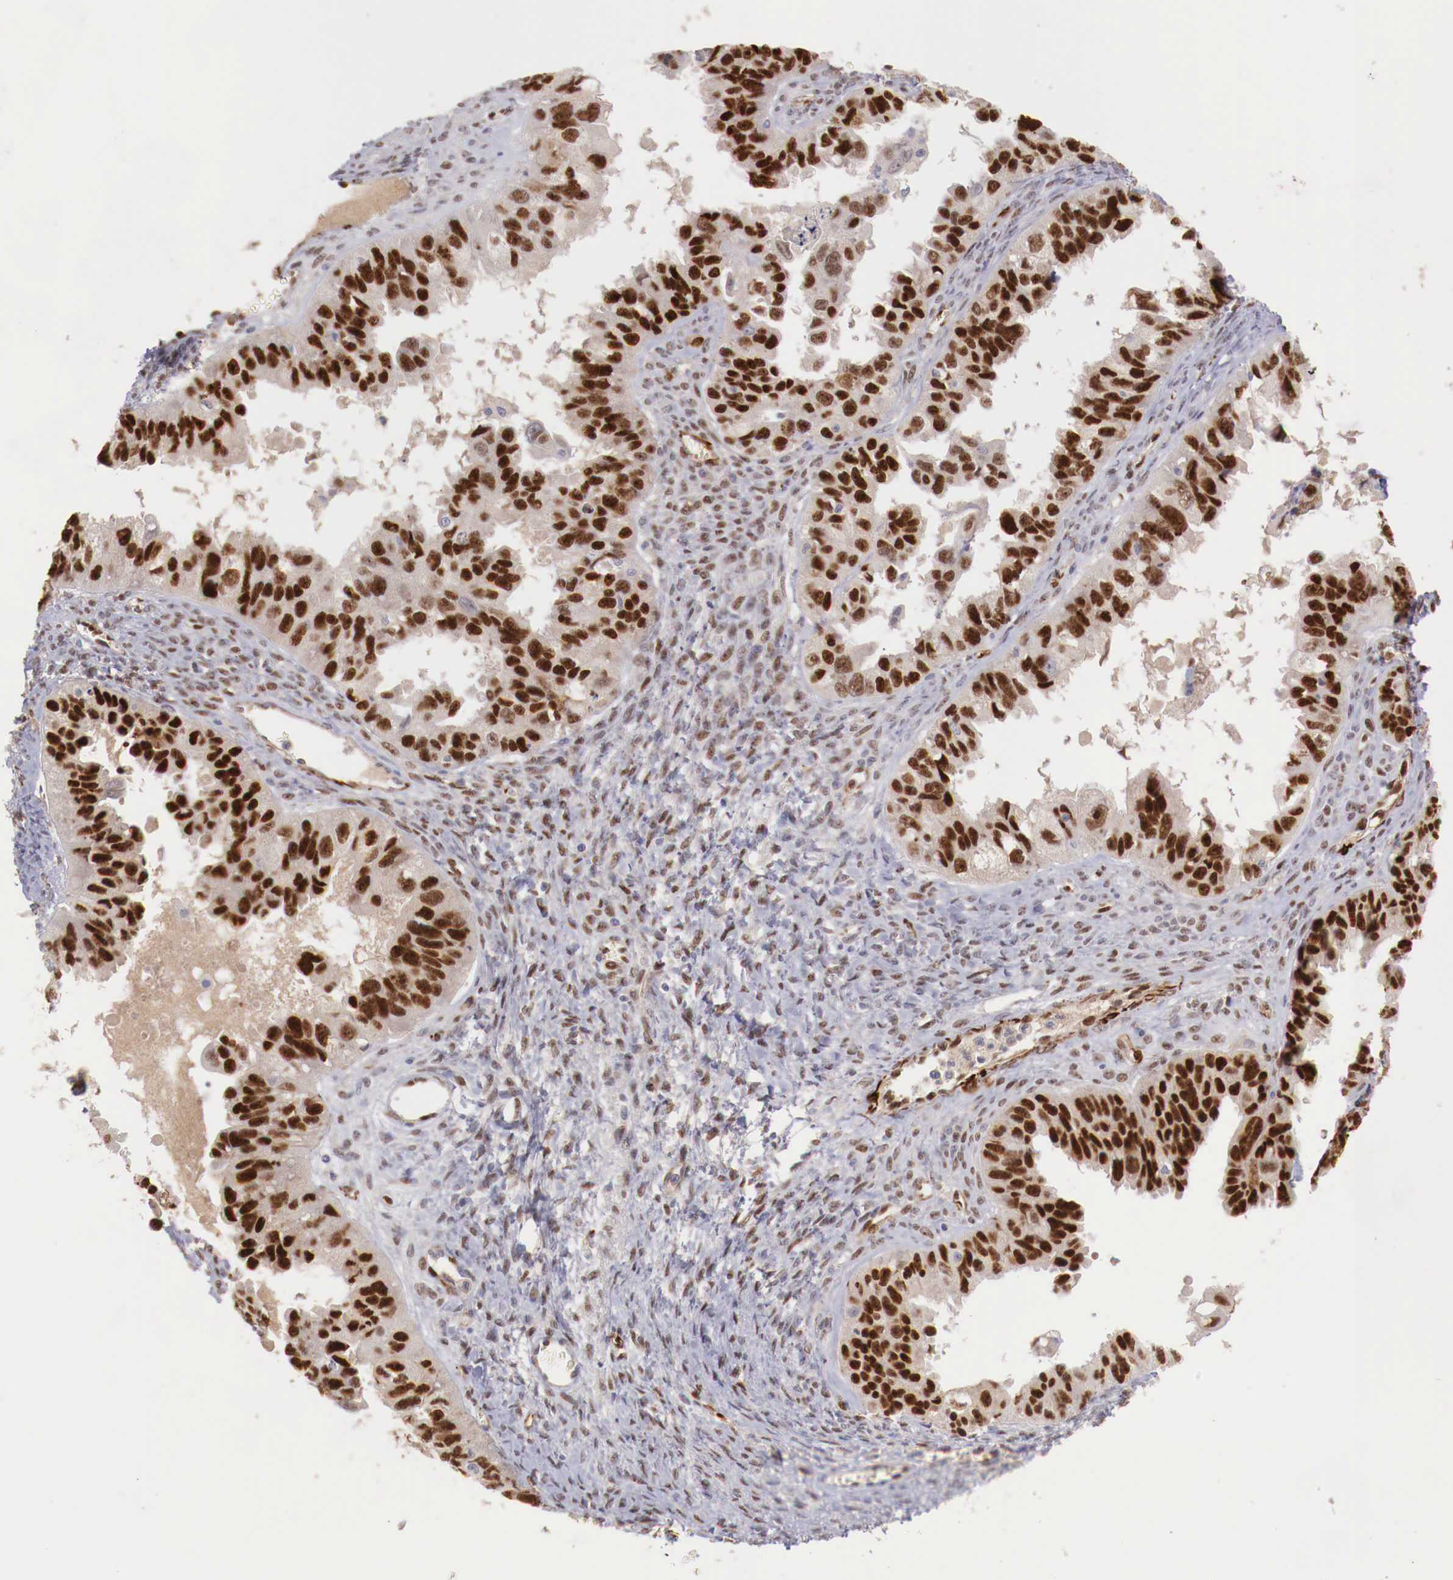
{"staining": {"intensity": "strong", "quantity": ">75%", "location": "nuclear"}, "tissue": "ovarian cancer", "cell_type": "Tumor cells", "image_type": "cancer", "snomed": [{"axis": "morphology", "description": "Carcinoma, endometroid"}, {"axis": "topography", "description": "Ovary"}], "caption": "A brown stain highlights strong nuclear expression of a protein in human endometroid carcinoma (ovarian) tumor cells. (Stains: DAB (3,3'-diaminobenzidine) in brown, nuclei in blue, Microscopy: brightfield microscopy at high magnification).", "gene": "WT1", "patient": {"sex": "female", "age": 85}}